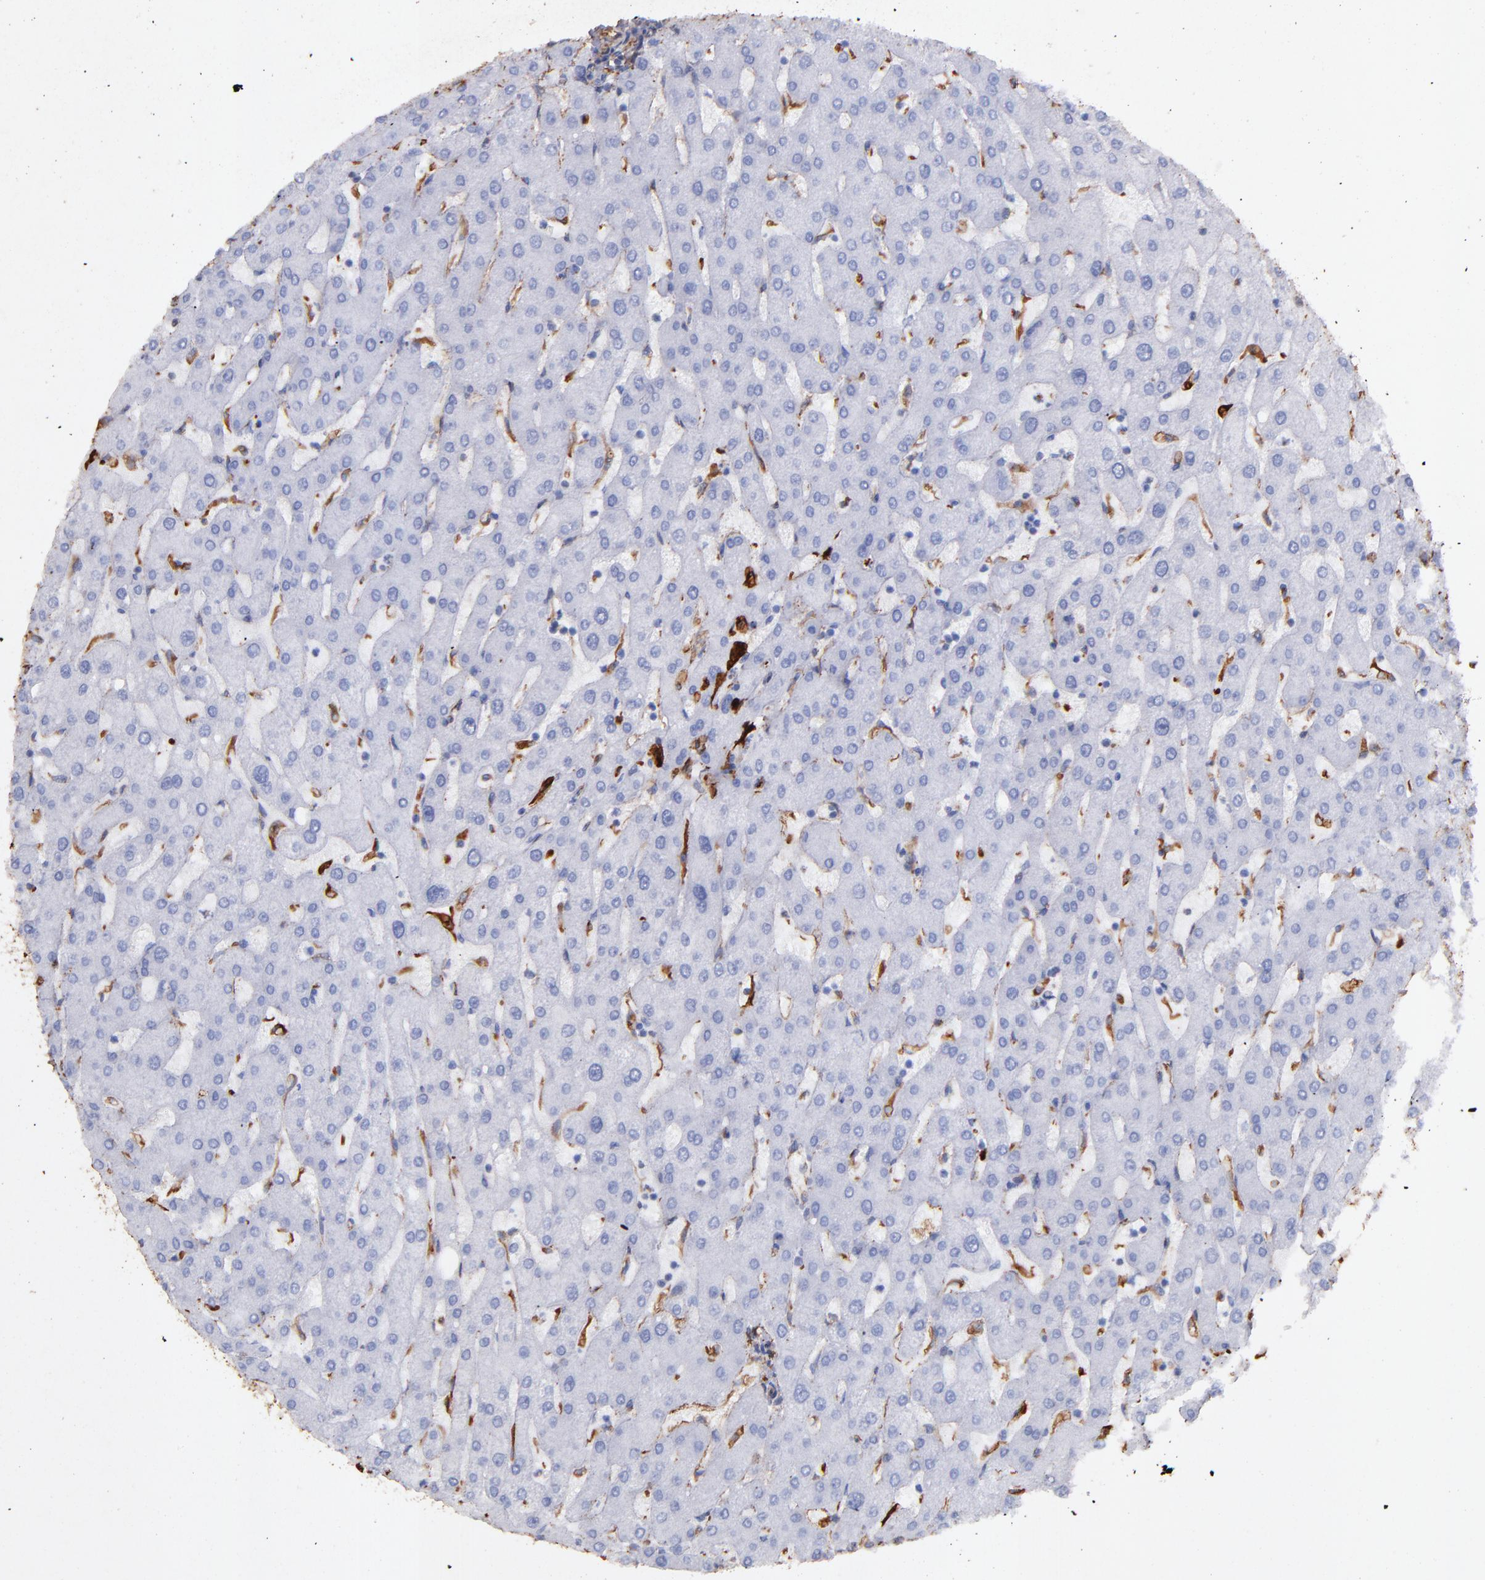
{"staining": {"intensity": "moderate", "quantity": "25%-75%", "location": "cytoplasmic/membranous"}, "tissue": "liver", "cell_type": "Cholangiocytes", "image_type": "normal", "snomed": [{"axis": "morphology", "description": "Normal tissue, NOS"}, {"axis": "topography", "description": "Liver"}], "caption": "Immunohistochemical staining of benign human liver exhibits 25%-75% levels of moderate cytoplasmic/membranous protein positivity in approximately 25%-75% of cholangiocytes. Immunohistochemistry stains the protein of interest in brown and the nuclei are stained blue.", "gene": "VIM", "patient": {"sex": "male", "age": 67}}